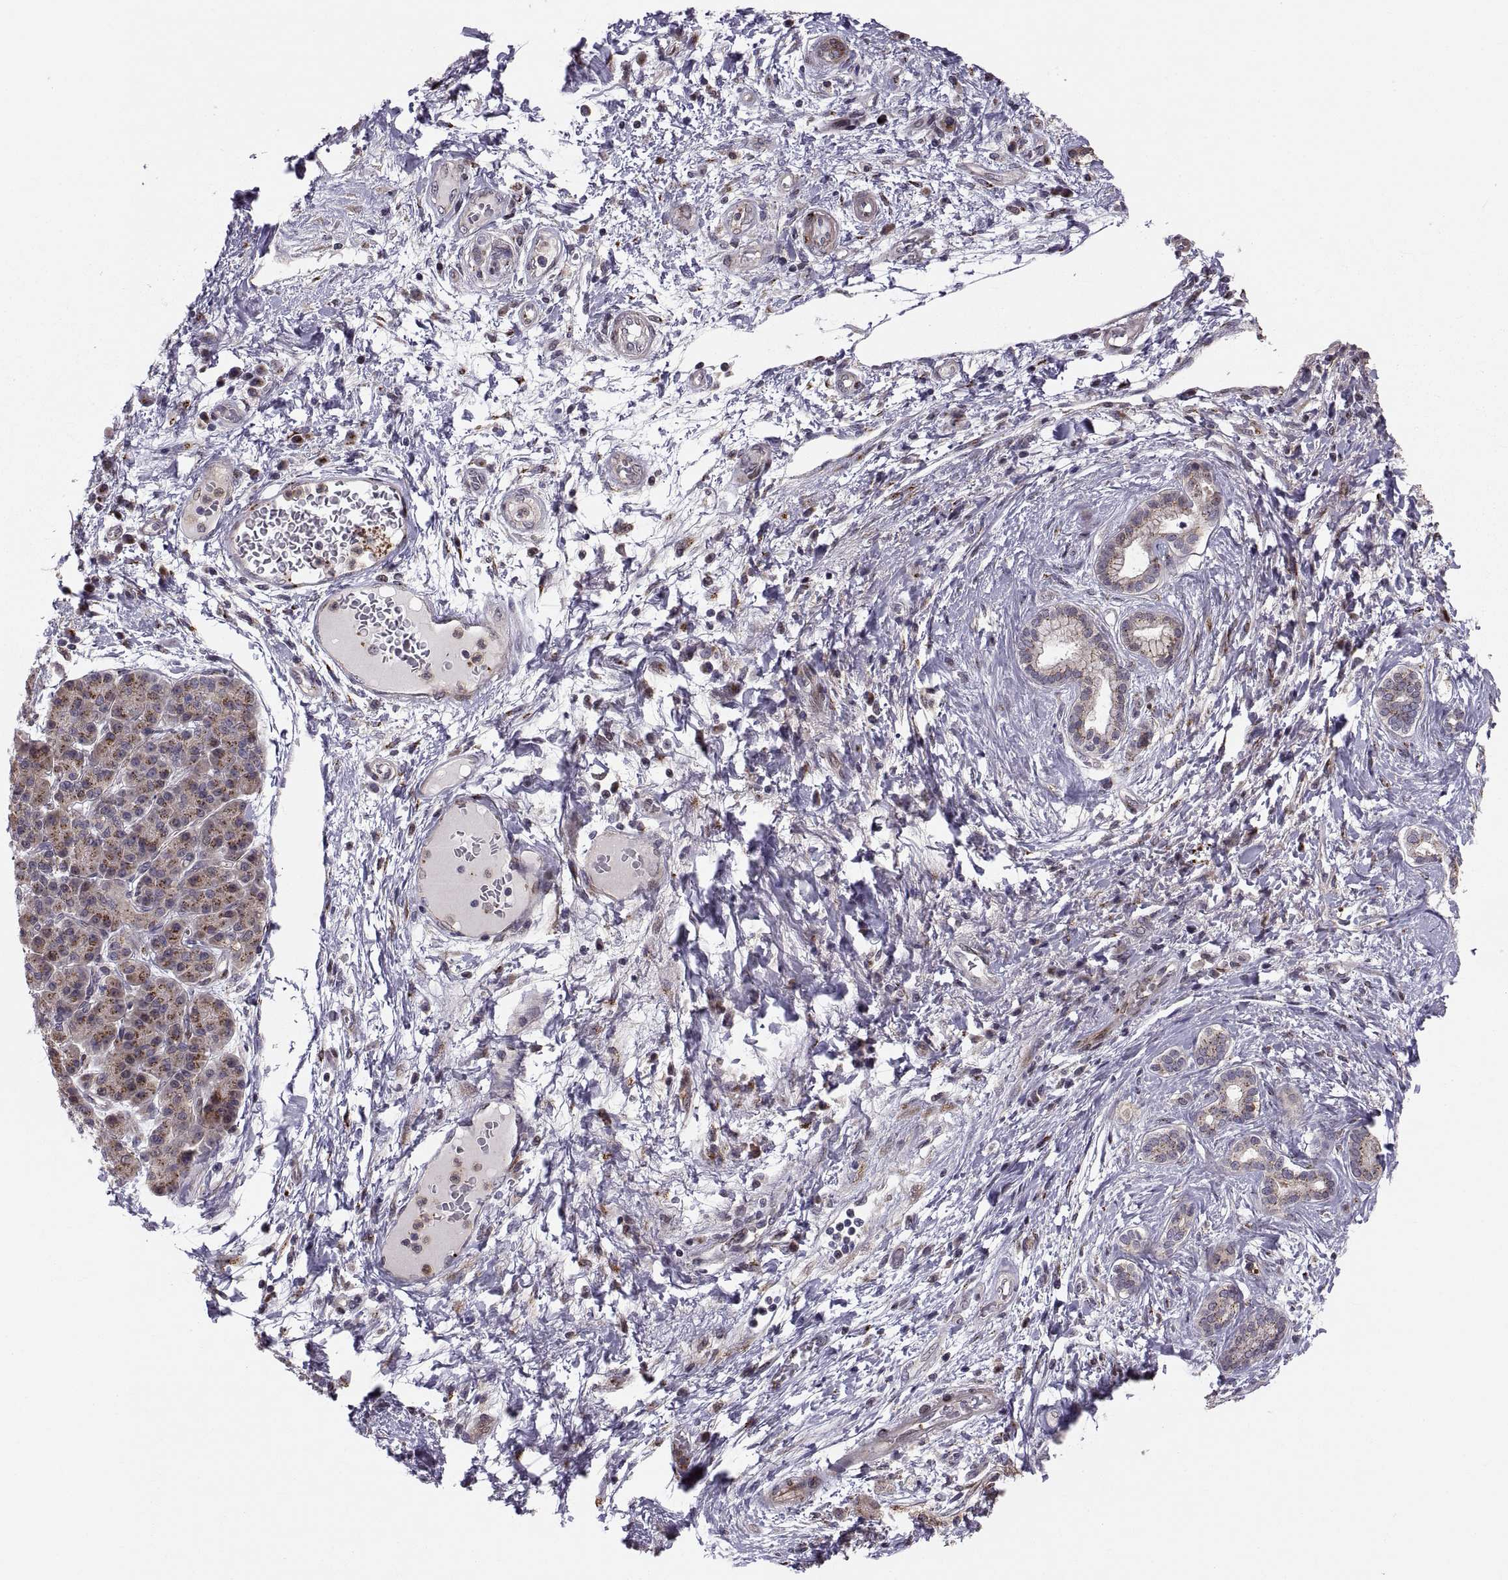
{"staining": {"intensity": "weak", "quantity": ">75%", "location": "cytoplasmic/membranous"}, "tissue": "pancreatic cancer", "cell_type": "Tumor cells", "image_type": "cancer", "snomed": [{"axis": "morphology", "description": "Adenocarcinoma, NOS"}, {"axis": "topography", "description": "Pancreas"}], "caption": "Tumor cells display low levels of weak cytoplasmic/membranous staining in about >75% of cells in pancreatic cancer (adenocarcinoma).", "gene": "TESC", "patient": {"sex": "female", "age": 73}}